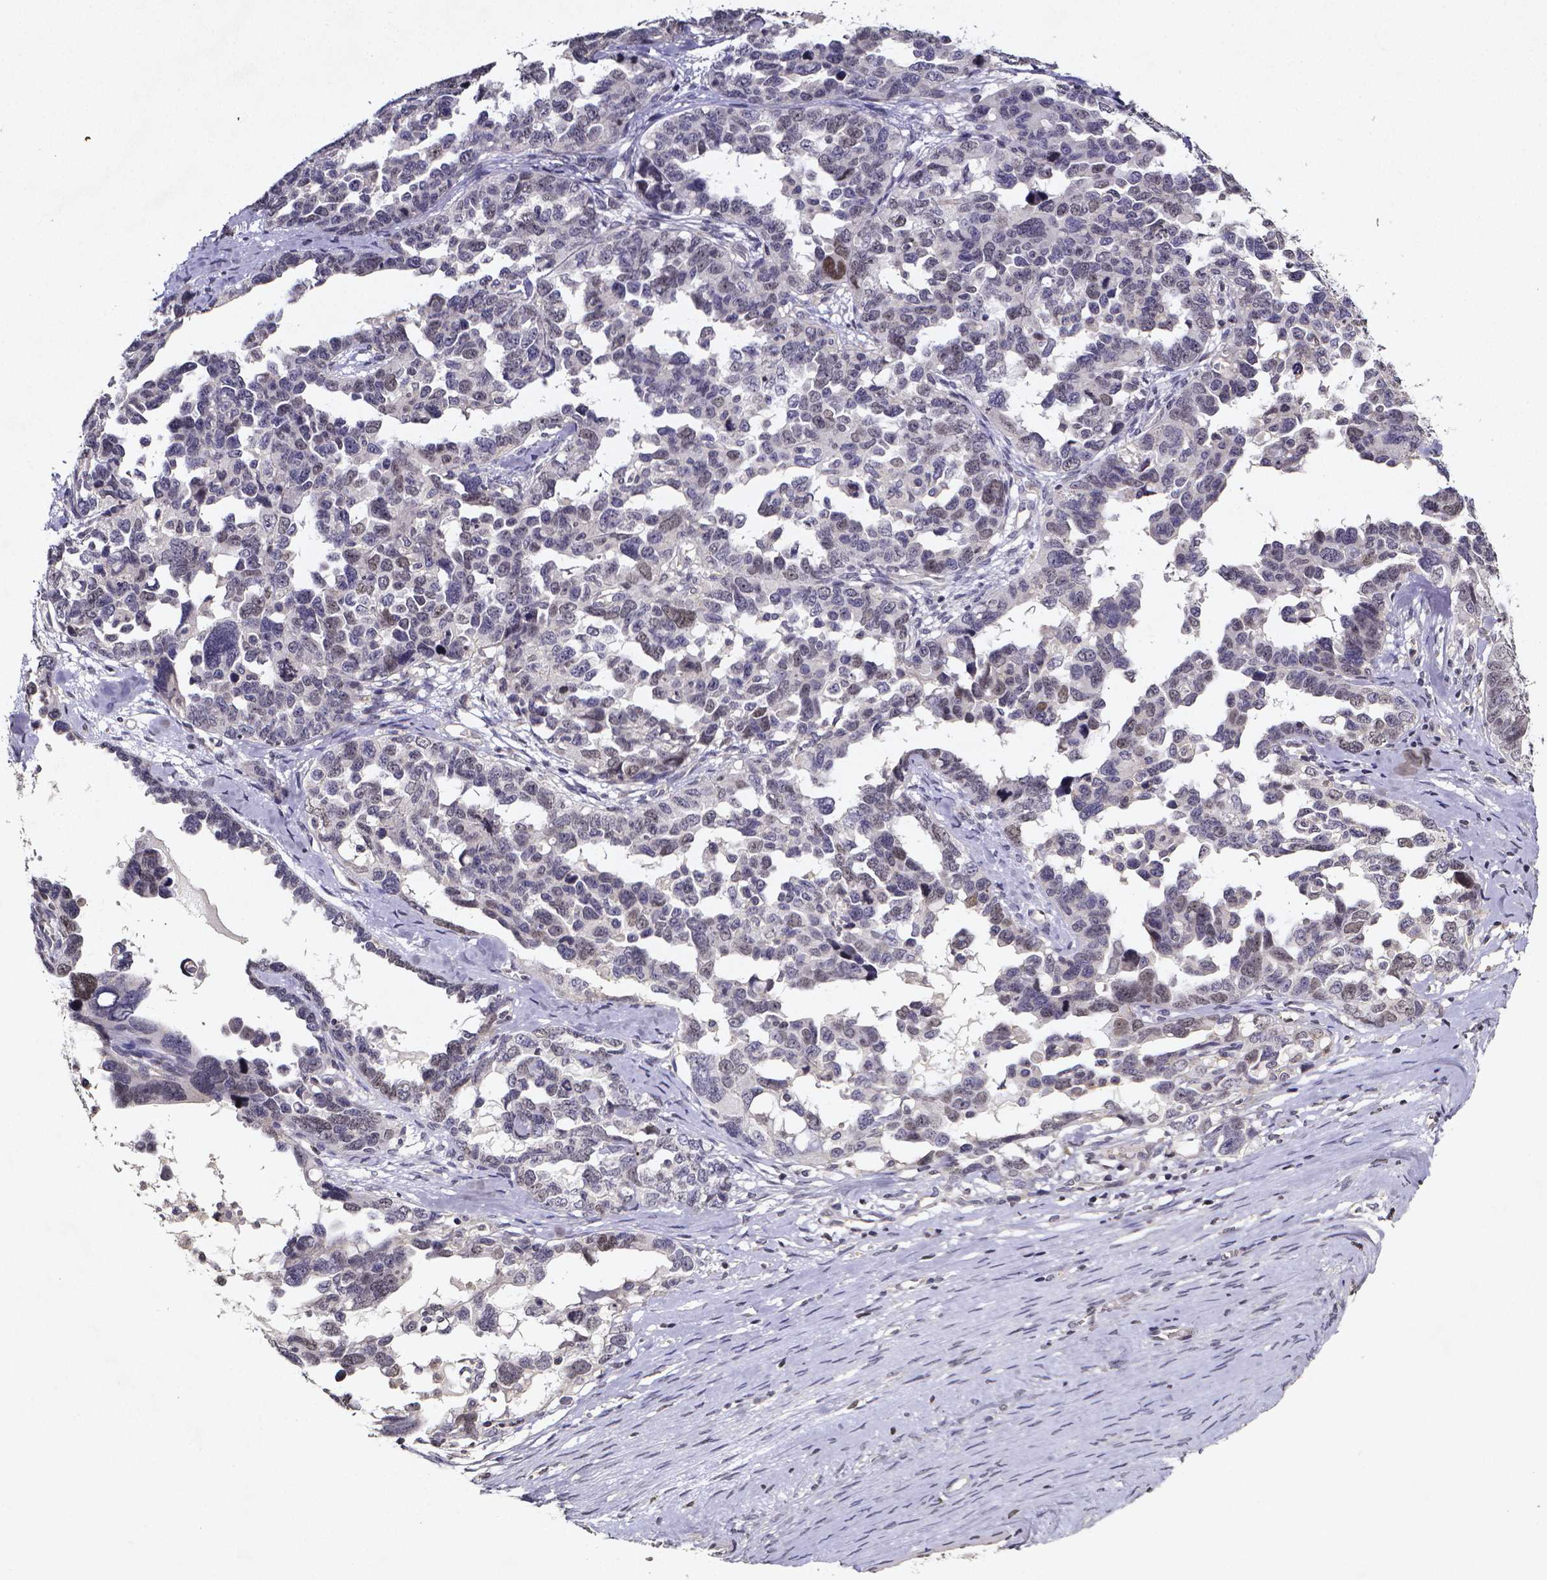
{"staining": {"intensity": "weak", "quantity": "<25%", "location": "nuclear"}, "tissue": "ovarian cancer", "cell_type": "Tumor cells", "image_type": "cancer", "snomed": [{"axis": "morphology", "description": "Cystadenocarcinoma, serous, NOS"}, {"axis": "topography", "description": "Ovary"}], "caption": "Tumor cells are negative for brown protein staining in ovarian cancer.", "gene": "TP73", "patient": {"sex": "female", "age": 69}}